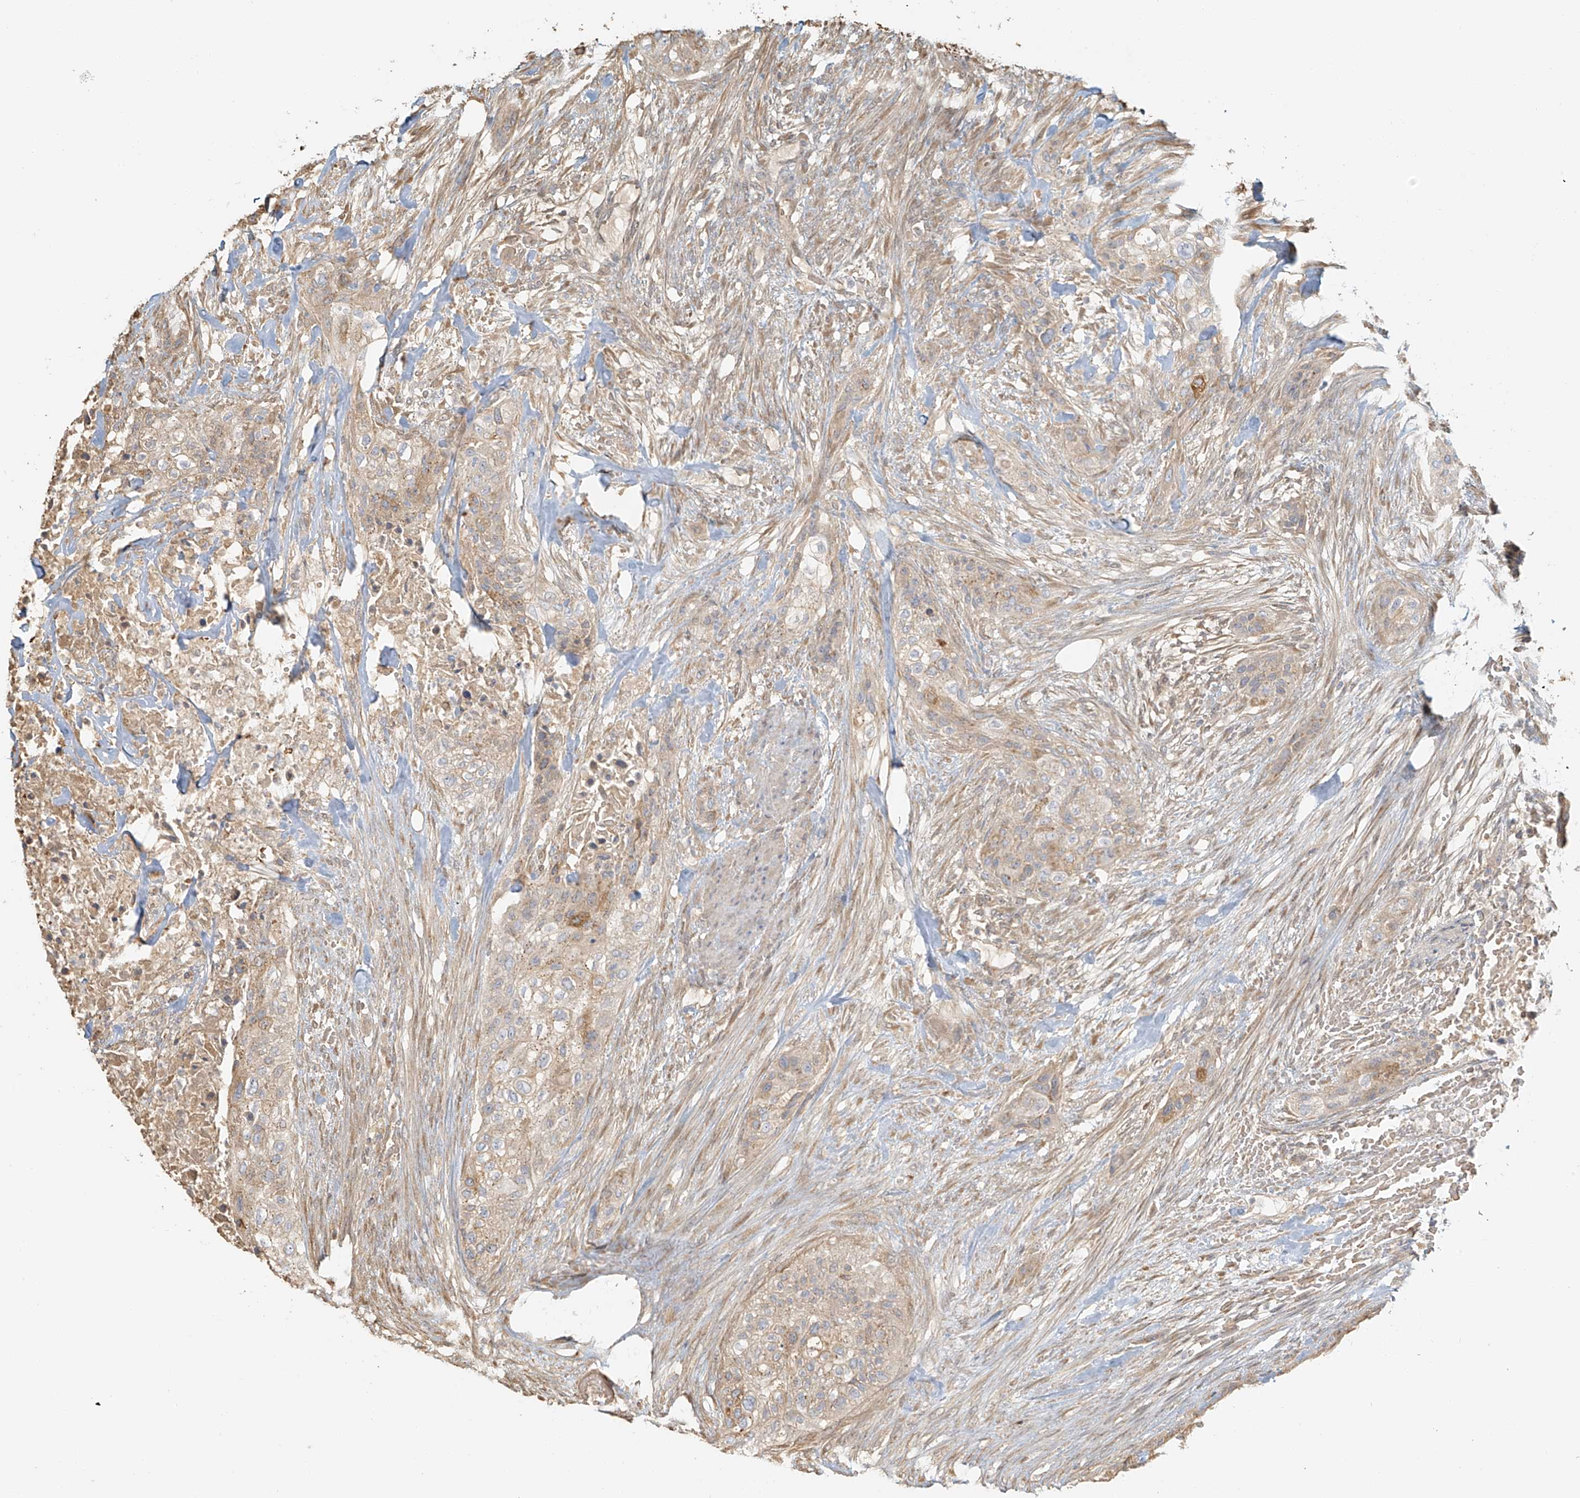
{"staining": {"intensity": "moderate", "quantity": "<25%", "location": "cytoplasmic/membranous"}, "tissue": "urothelial cancer", "cell_type": "Tumor cells", "image_type": "cancer", "snomed": [{"axis": "morphology", "description": "Urothelial carcinoma, High grade"}, {"axis": "topography", "description": "Urinary bladder"}], "caption": "Moderate cytoplasmic/membranous protein staining is seen in about <25% of tumor cells in urothelial cancer. The protein of interest is stained brown, and the nuclei are stained in blue (DAB (3,3'-diaminobenzidine) IHC with brightfield microscopy, high magnification).", "gene": "UPK1B", "patient": {"sex": "male", "age": 35}}